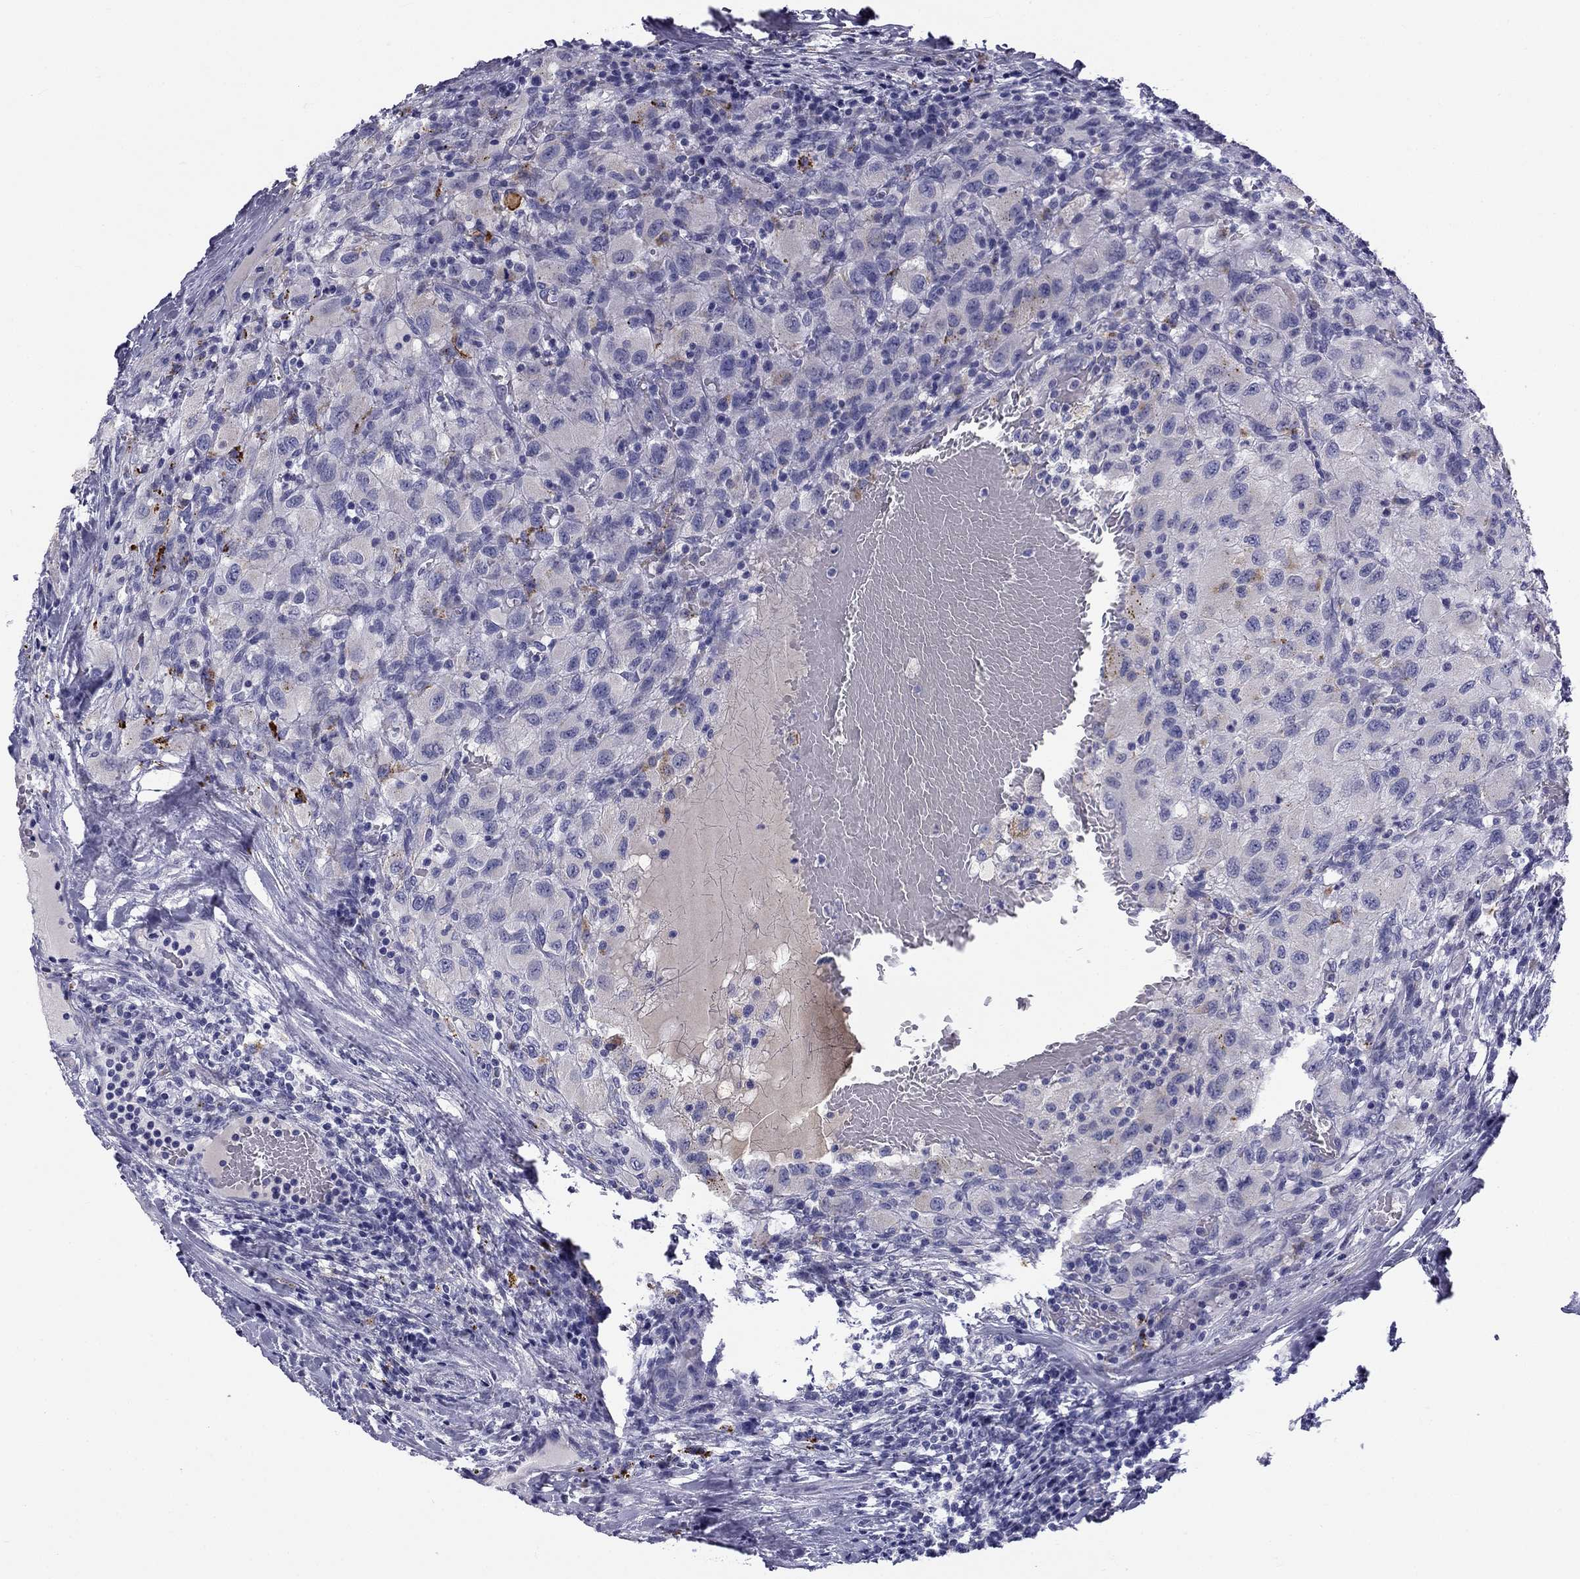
{"staining": {"intensity": "moderate", "quantity": "<25%", "location": "cytoplasmic/membranous"}, "tissue": "renal cancer", "cell_type": "Tumor cells", "image_type": "cancer", "snomed": [{"axis": "morphology", "description": "Adenocarcinoma, NOS"}, {"axis": "topography", "description": "Kidney"}], "caption": "Protein expression analysis of adenocarcinoma (renal) exhibits moderate cytoplasmic/membranous expression in about <25% of tumor cells. (IHC, brightfield microscopy, high magnification).", "gene": "CLPSL2", "patient": {"sex": "female", "age": 67}}